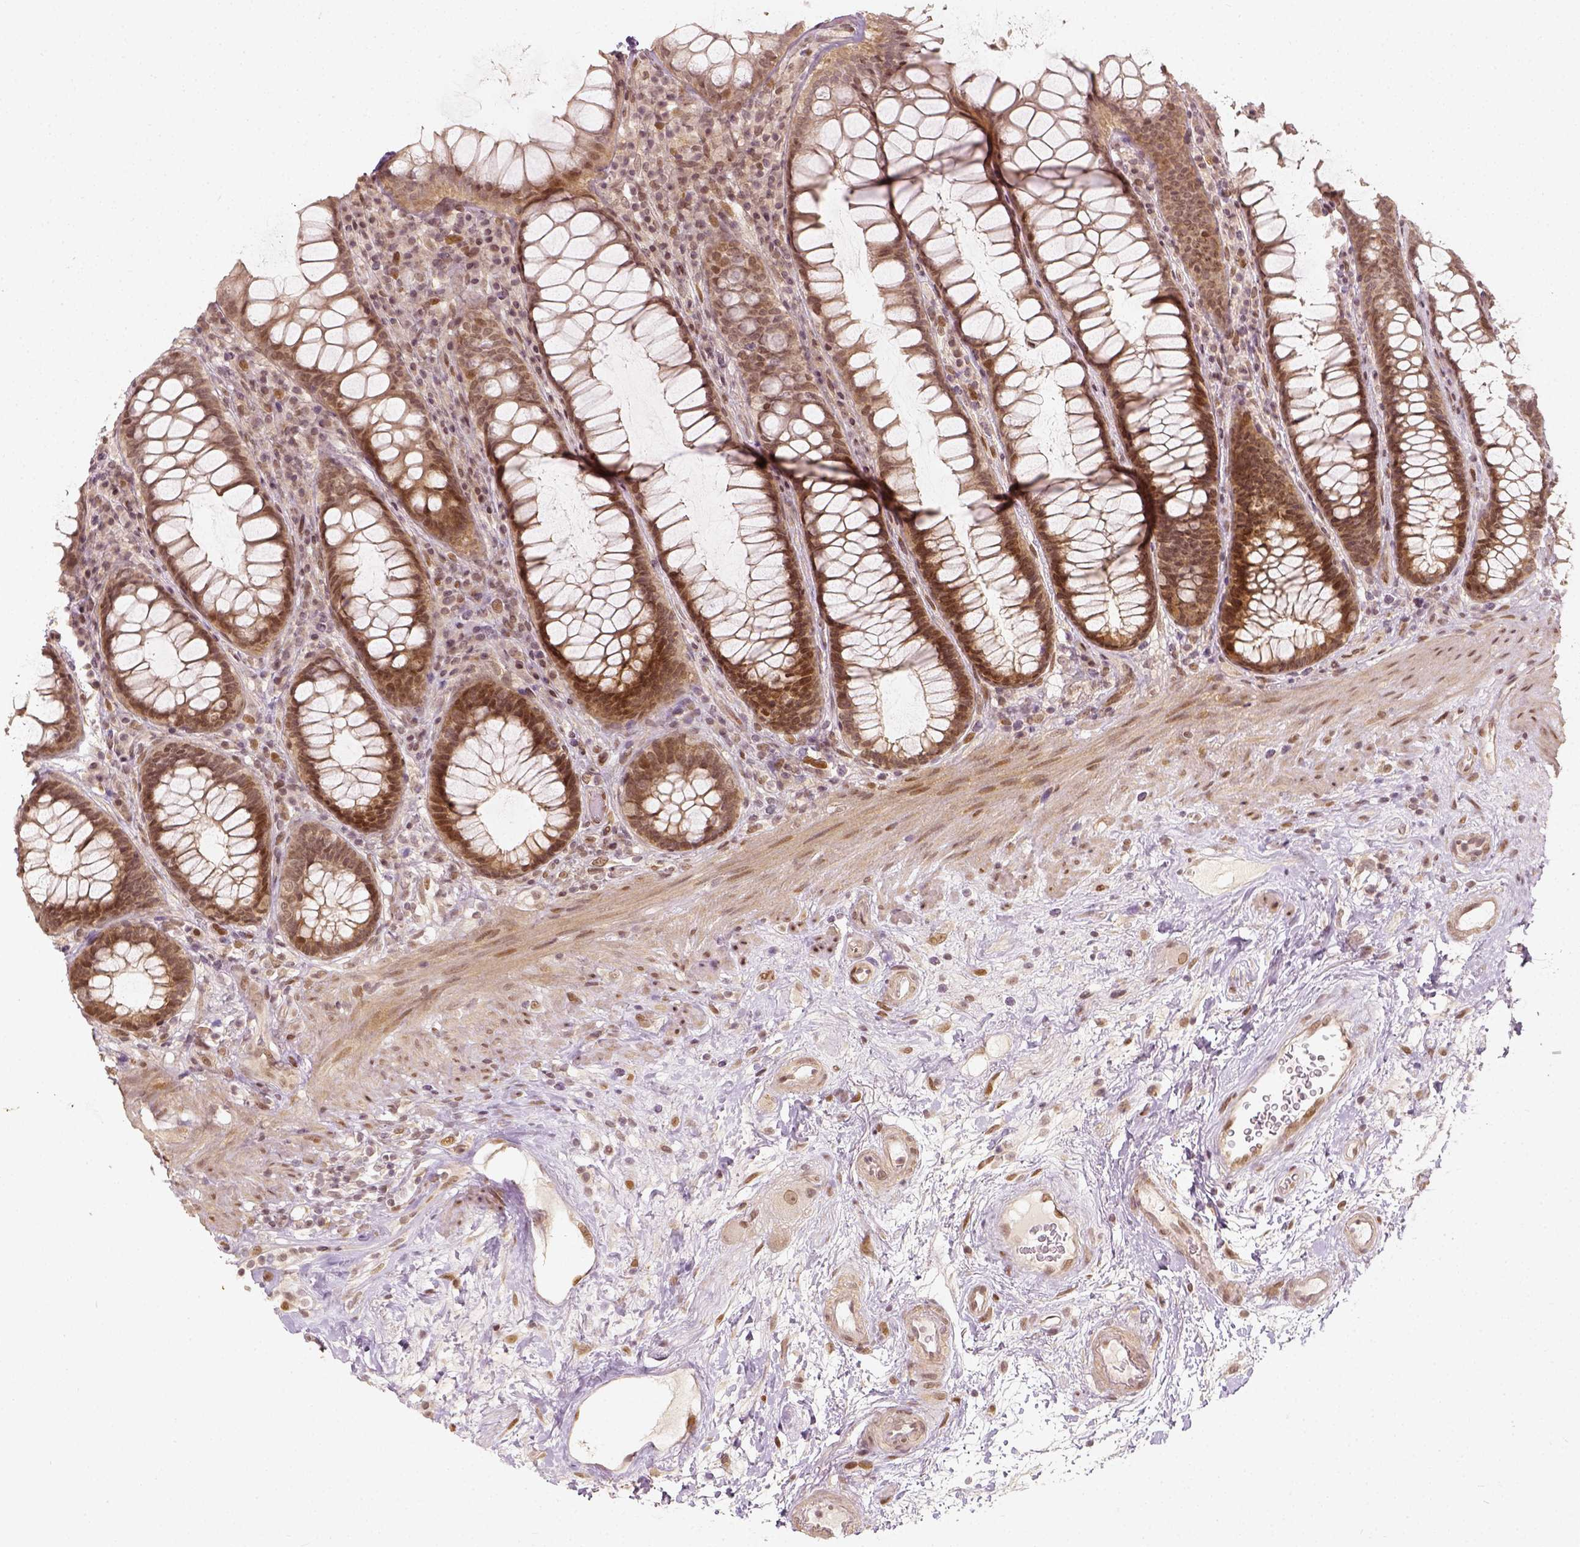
{"staining": {"intensity": "moderate", "quantity": ">75%", "location": "cytoplasmic/membranous,nuclear"}, "tissue": "rectum", "cell_type": "Glandular cells", "image_type": "normal", "snomed": [{"axis": "morphology", "description": "Normal tissue, NOS"}, {"axis": "topography", "description": "Rectum"}], "caption": "Protein analysis of benign rectum reveals moderate cytoplasmic/membranous,nuclear positivity in approximately >75% of glandular cells. Using DAB (3,3'-diaminobenzidine) (brown) and hematoxylin (blue) stains, captured at high magnification using brightfield microscopy.", "gene": "ZMAT3", "patient": {"sex": "male", "age": 72}}